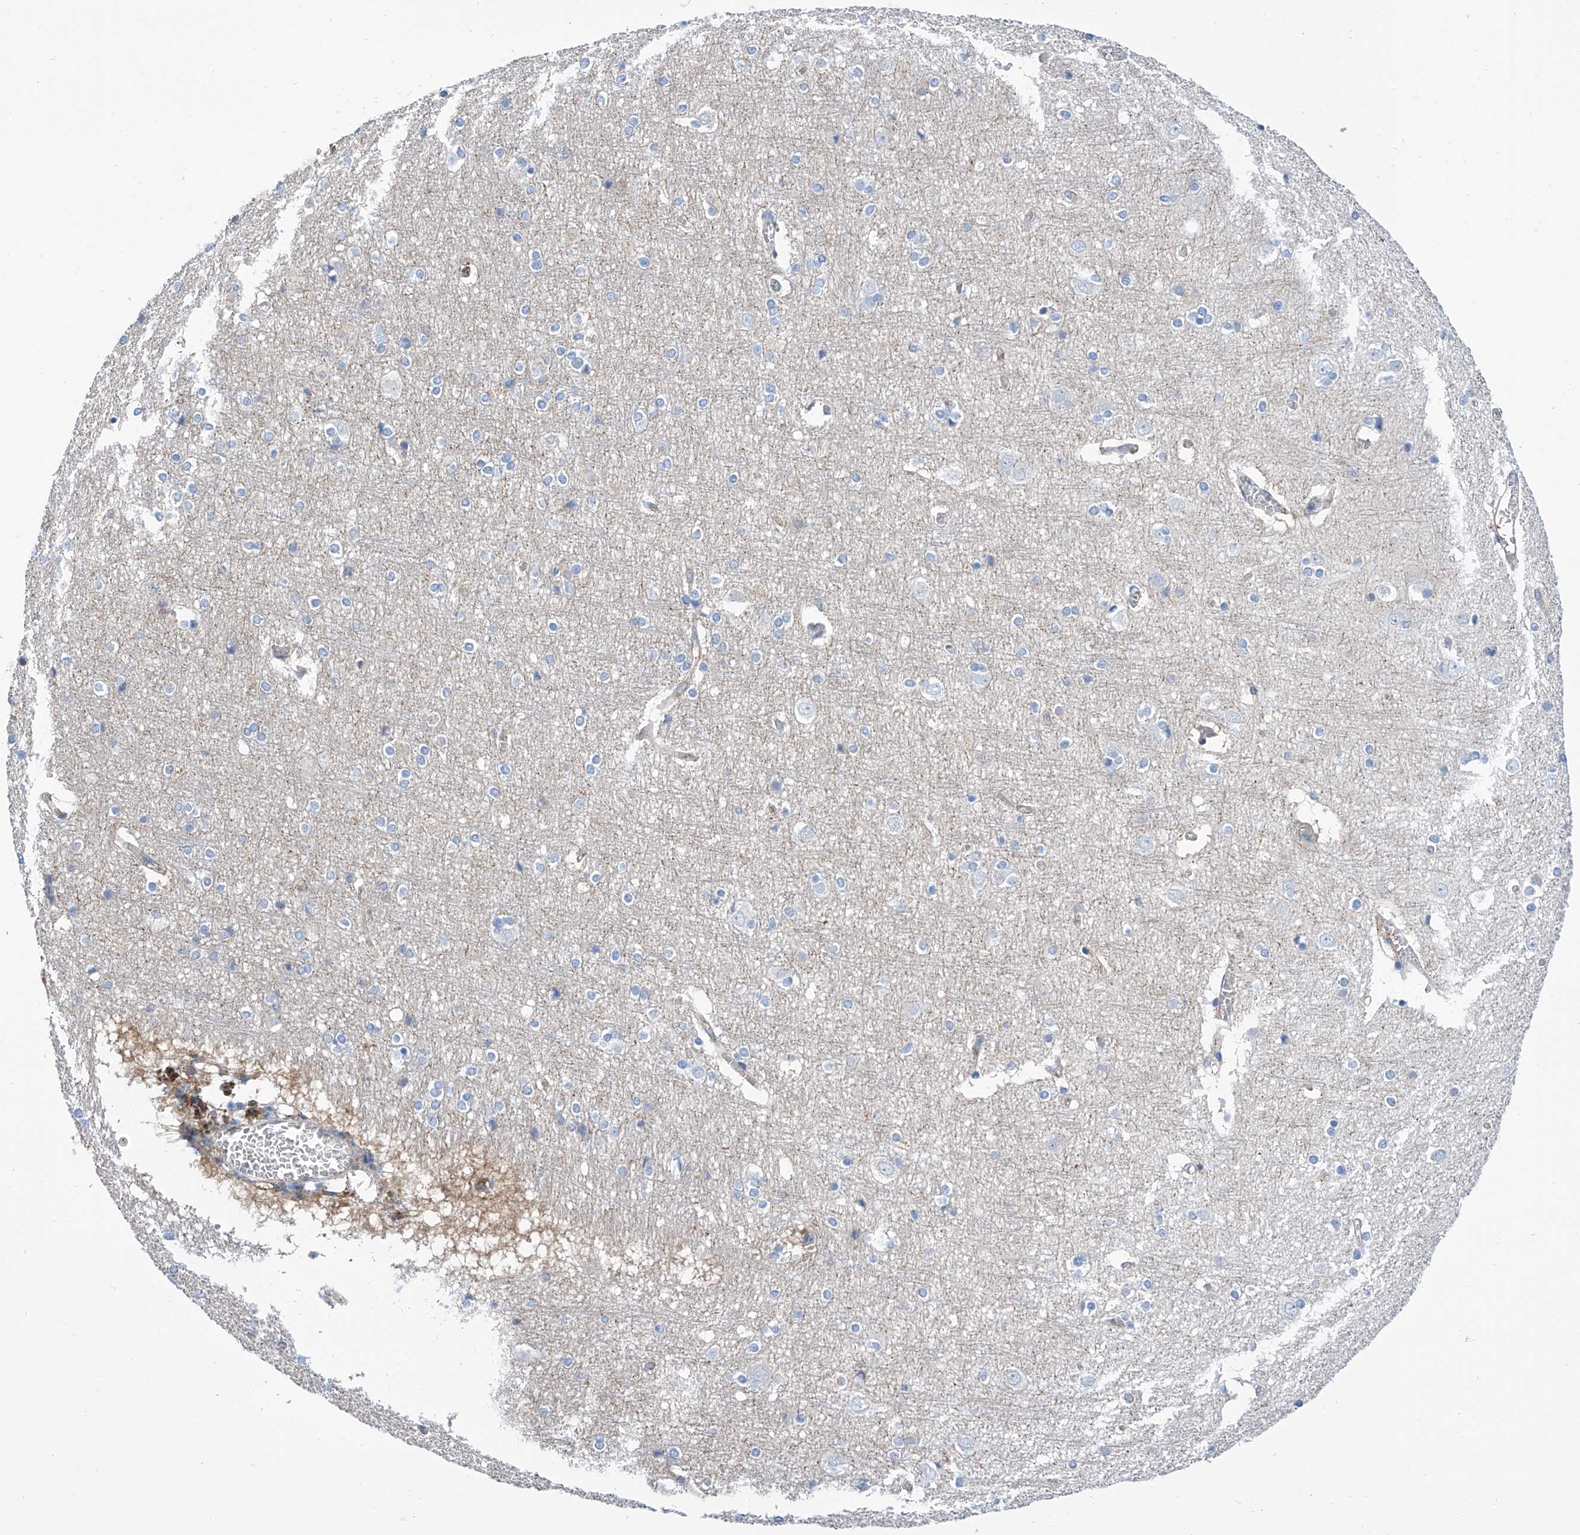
{"staining": {"intensity": "weak", "quantity": "<25%", "location": "cytoplasmic/membranous"}, "tissue": "cerebral cortex", "cell_type": "Endothelial cells", "image_type": "normal", "snomed": [{"axis": "morphology", "description": "Normal tissue, NOS"}, {"axis": "topography", "description": "Cerebral cortex"}], "caption": "Histopathology image shows no significant protein expression in endothelial cells of unremarkable cerebral cortex. The staining was performed using DAB to visualize the protein expression in brown, while the nuclei were stained in blue with hematoxylin (Magnification: 20x).", "gene": "GPT", "patient": {"sex": "male", "age": 54}}